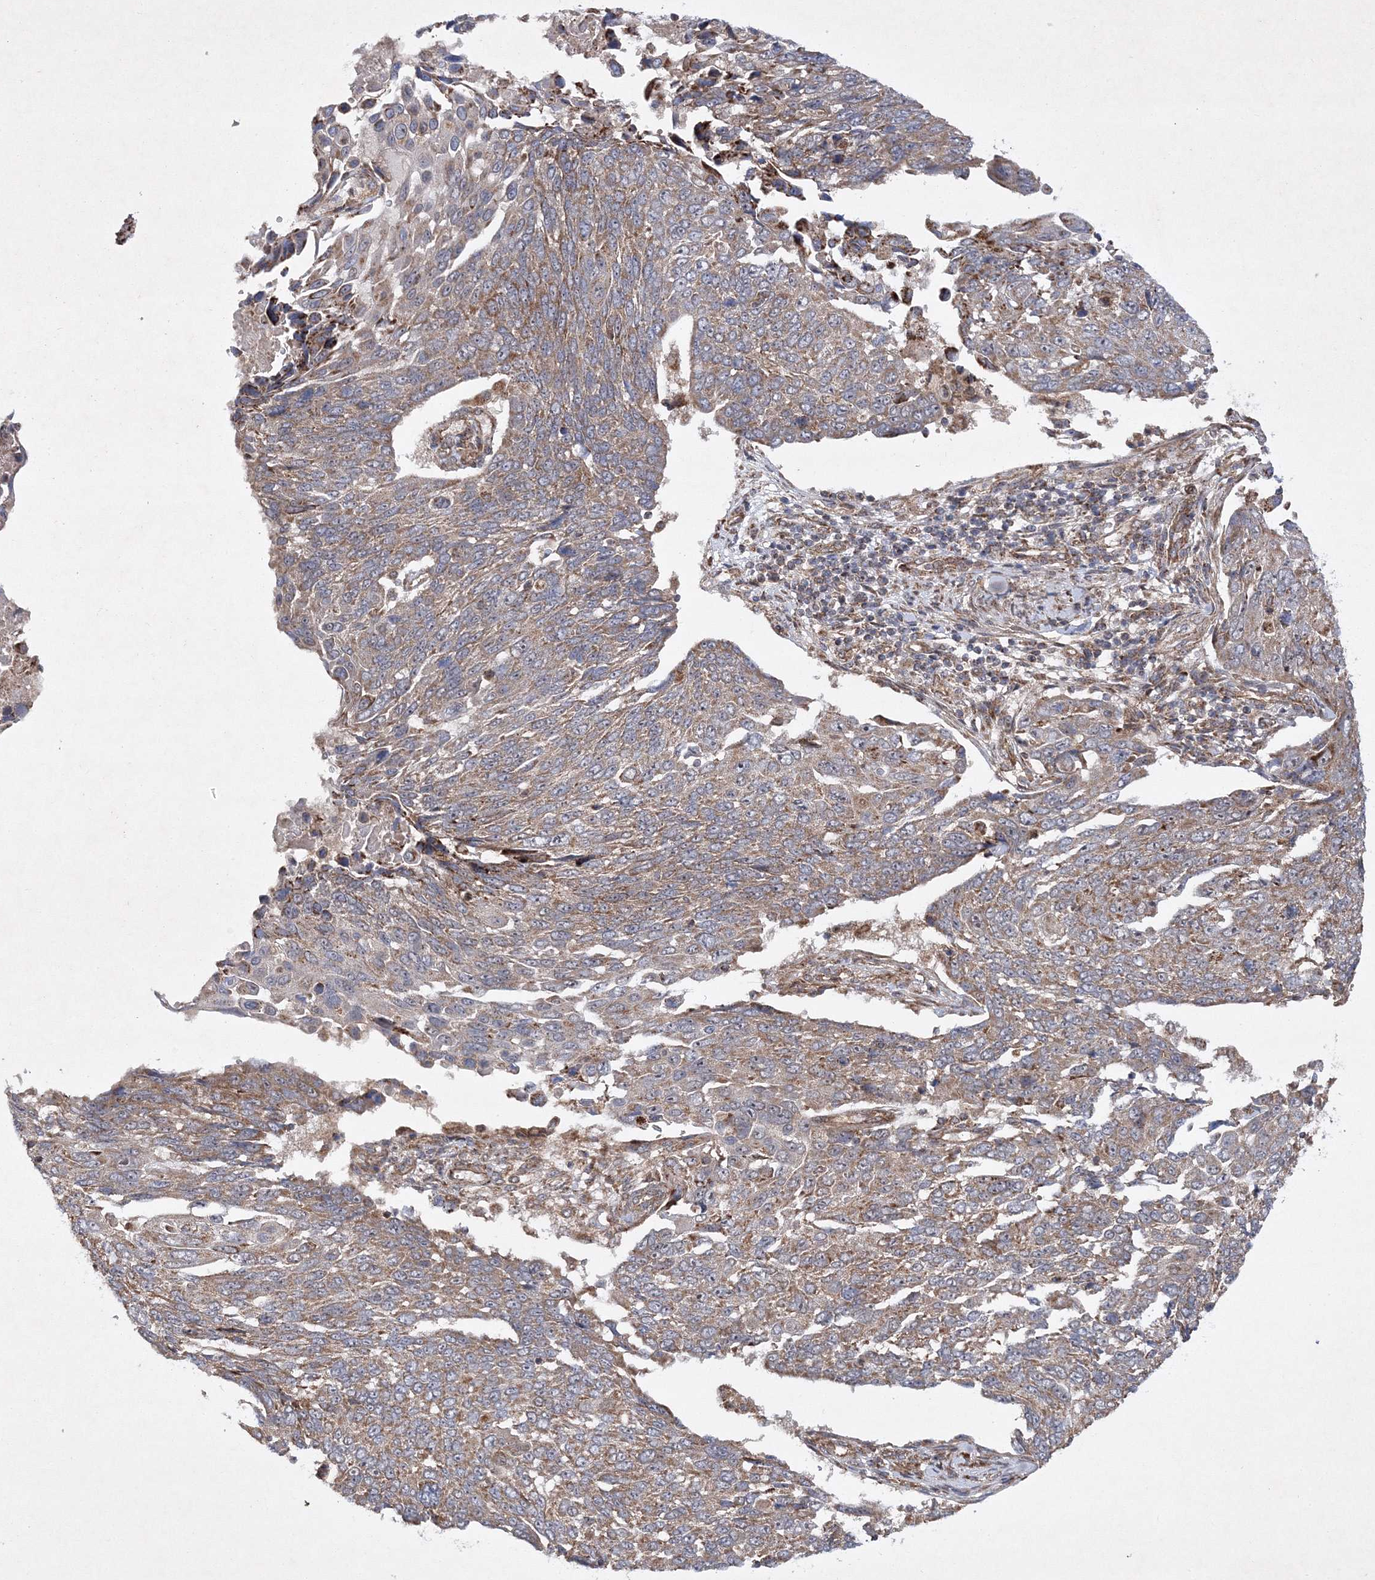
{"staining": {"intensity": "weak", "quantity": "25%-75%", "location": "cytoplasmic/membranous"}, "tissue": "lung cancer", "cell_type": "Tumor cells", "image_type": "cancer", "snomed": [{"axis": "morphology", "description": "Squamous cell carcinoma, NOS"}, {"axis": "topography", "description": "Lung"}], "caption": "Weak cytoplasmic/membranous protein staining is identified in about 25%-75% of tumor cells in squamous cell carcinoma (lung).", "gene": "SCRN3", "patient": {"sex": "male", "age": 66}}